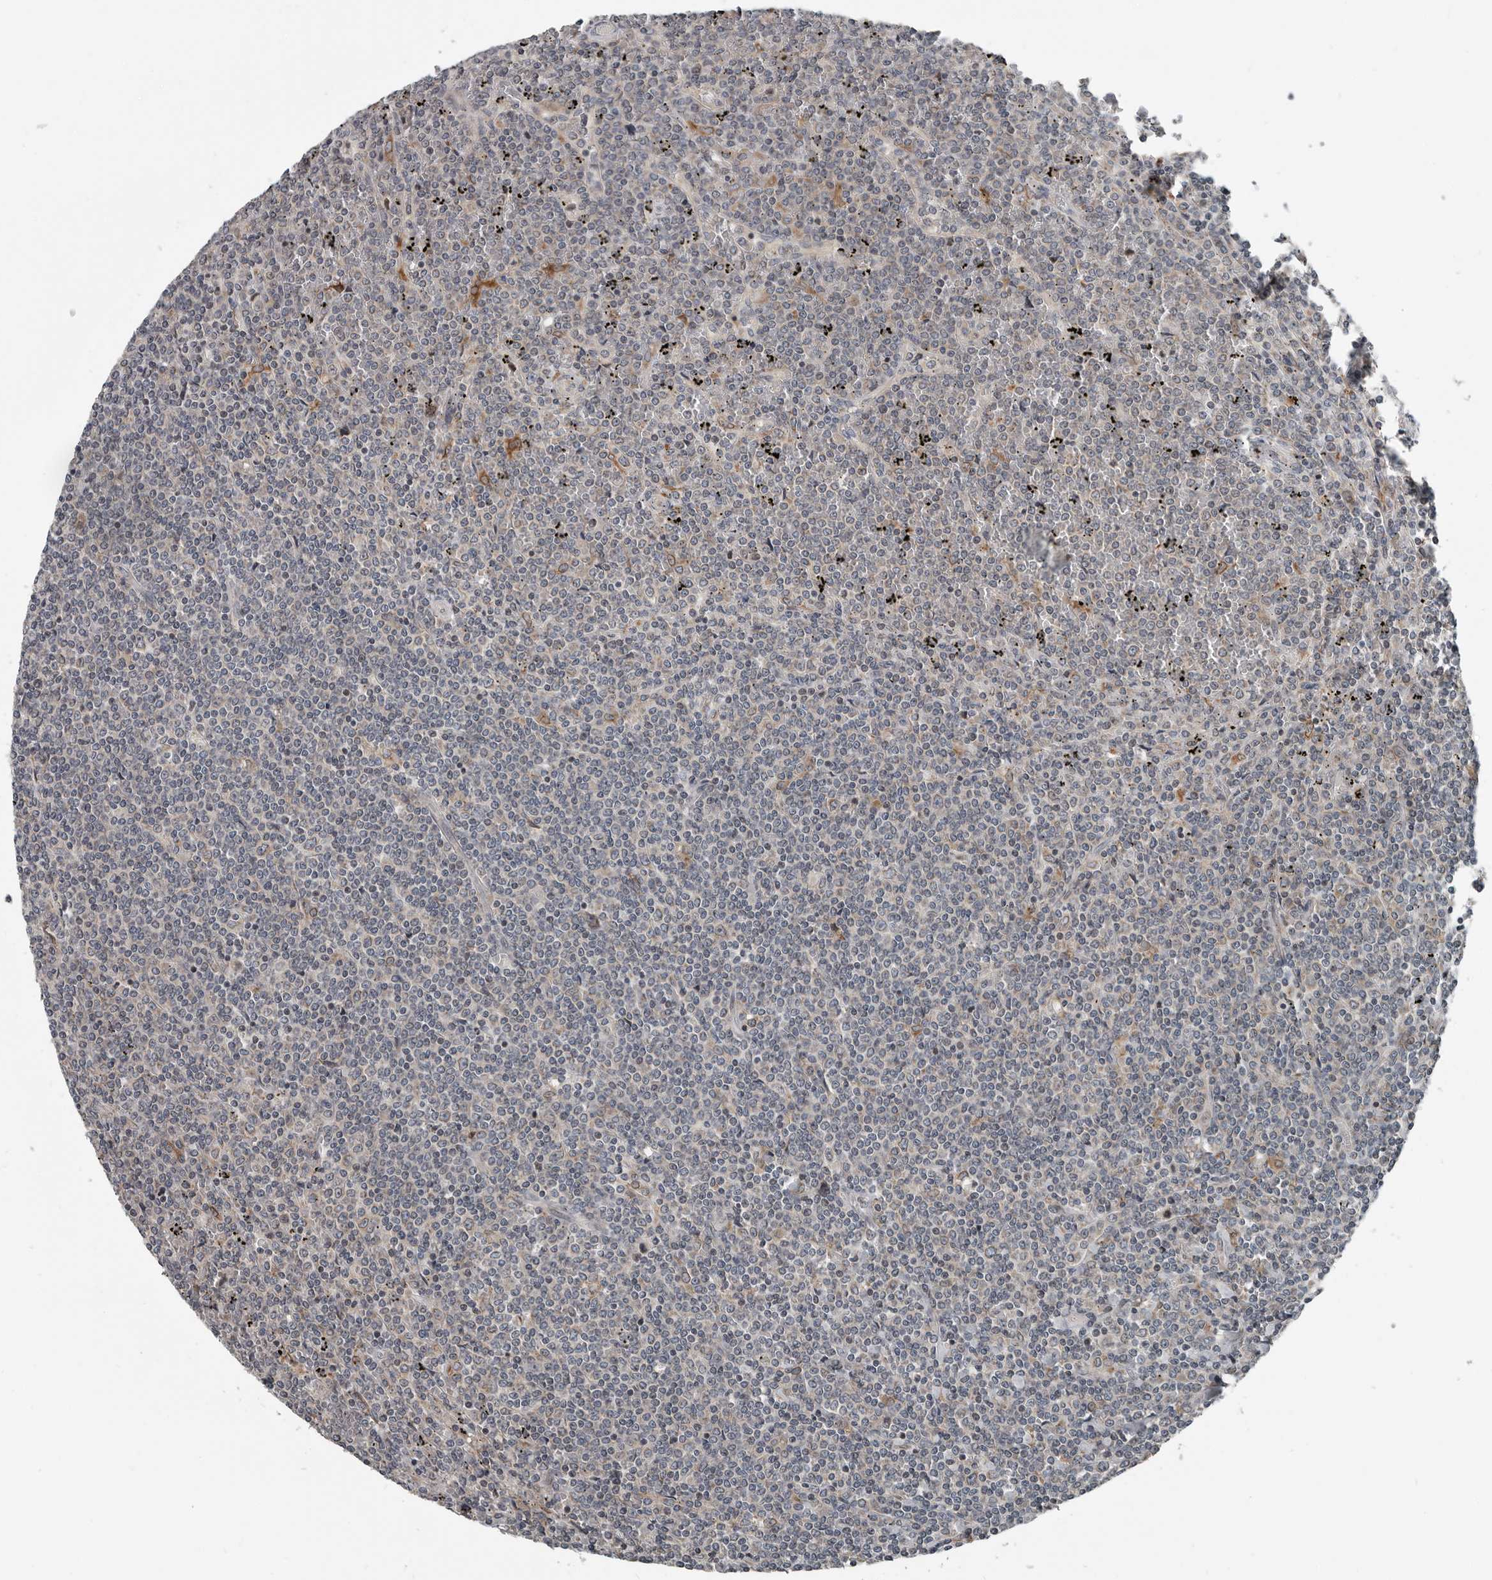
{"staining": {"intensity": "negative", "quantity": "none", "location": "none"}, "tissue": "lymphoma", "cell_type": "Tumor cells", "image_type": "cancer", "snomed": [{"axis": "morphology", "description": "Malignant lymphoma, non-Hodgkin's type, Low grade"}, {"axis": "topography", "description": "Spleen"}], "caption": "A high-resolution micrograph shows immunohistochemistry staining of lymphoma, which shows no significant staining in tumor cells.", "gene": "TMEM199", "patient": {"sex": "female", "age": 19}}